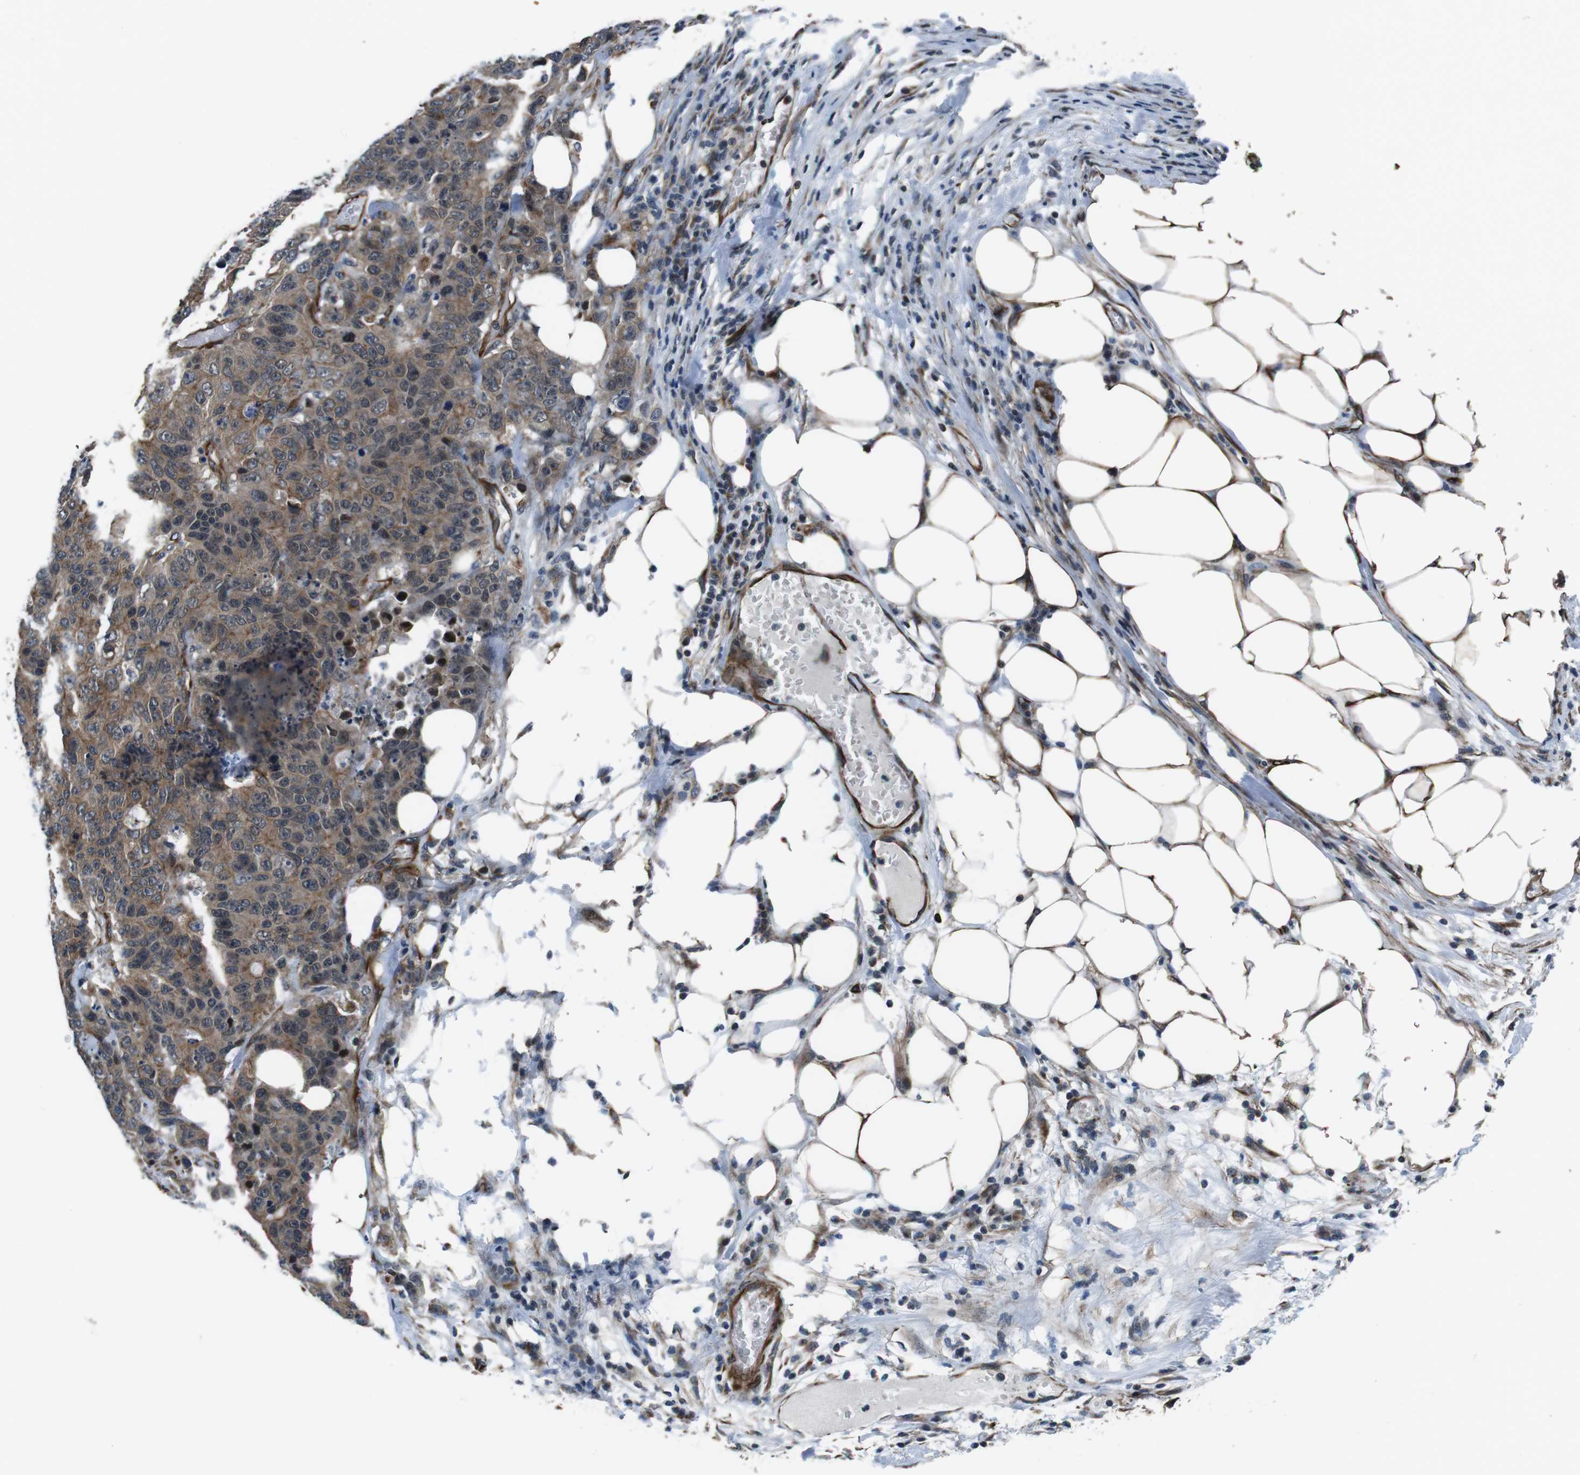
{"staining": {"intensity": "moderate", "quantity": ">75%", "location": "cytoplasmic/membranous"}, "tissue": "colorectal cancer", "cell_type": "Tumor cells", "image_type": "cancer", "snomed": [{"axis": "morphology", "description": "Adenocarcinoma, NOS"}, {"axis": "topography", "description": "Colon"}], "caption": "IHC (DAB) staining of colorectal cancer (adenocarcinoma) reveals moderate cytoplasmic/membranous protein expression in approximately >75% of tumor cells.", "gene": "LRRC49", "patient": {"sex": "female", "age": 86}}